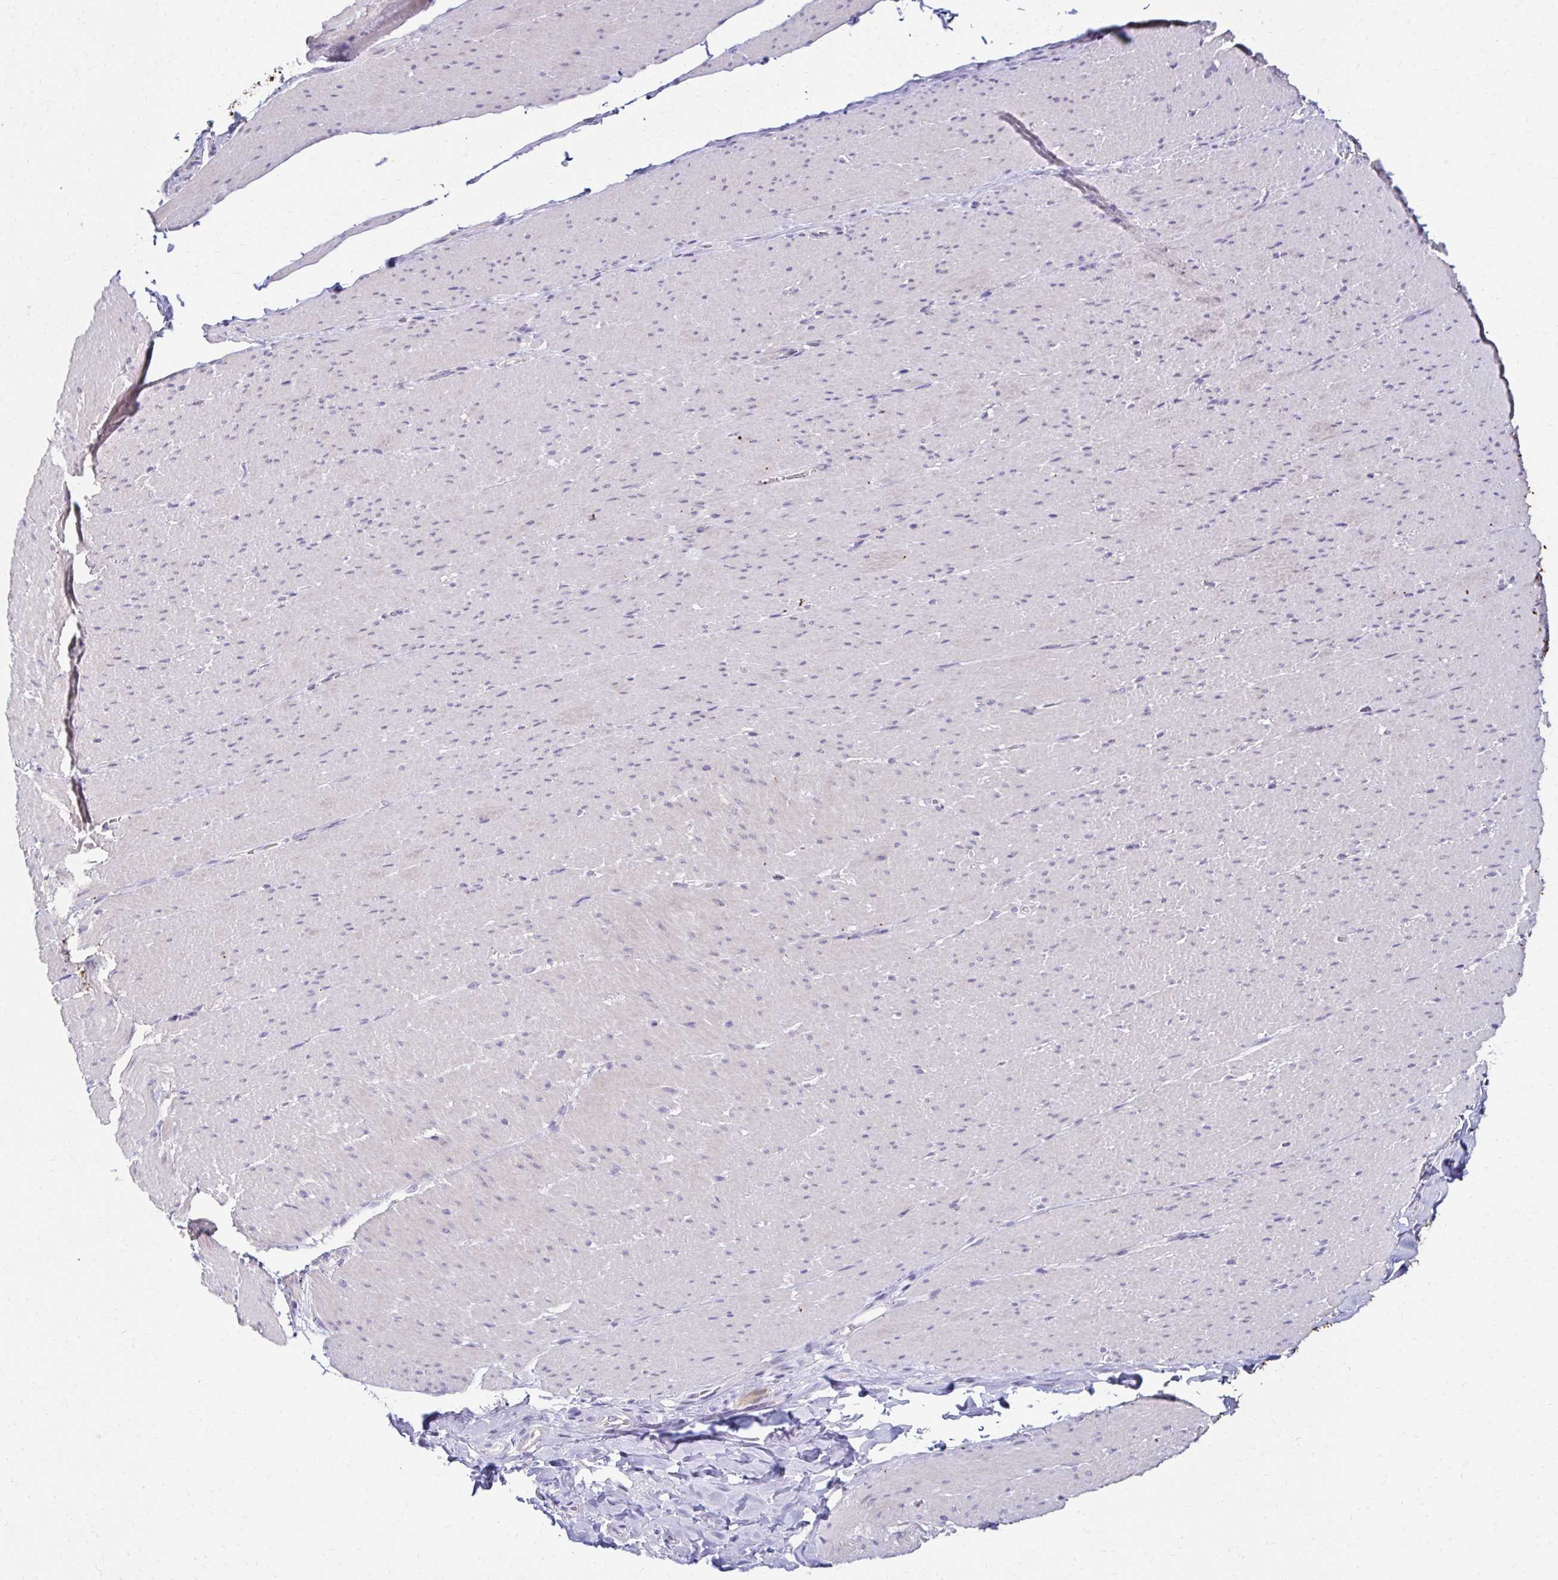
{"staining": {"intensity": "negative", "quantity": "none", "location": "none"}, "tissue": "smooth muscle", "cell_type": "Smooth muscle cells", "image_type": "normal", "snomed": [{"axis": "morphology", "description": "Normal tissue, NOS"}, {"axis": "topography", "description": "Smooth muscle"}, {"axis": "topography", "description": "Rectum"}], "caption": "The IHC image has no significant staining in smooth muscle cells of smooth muscle.", "gene": "C1QTNF2", "patient": {"sex": "male", "age": 53}}